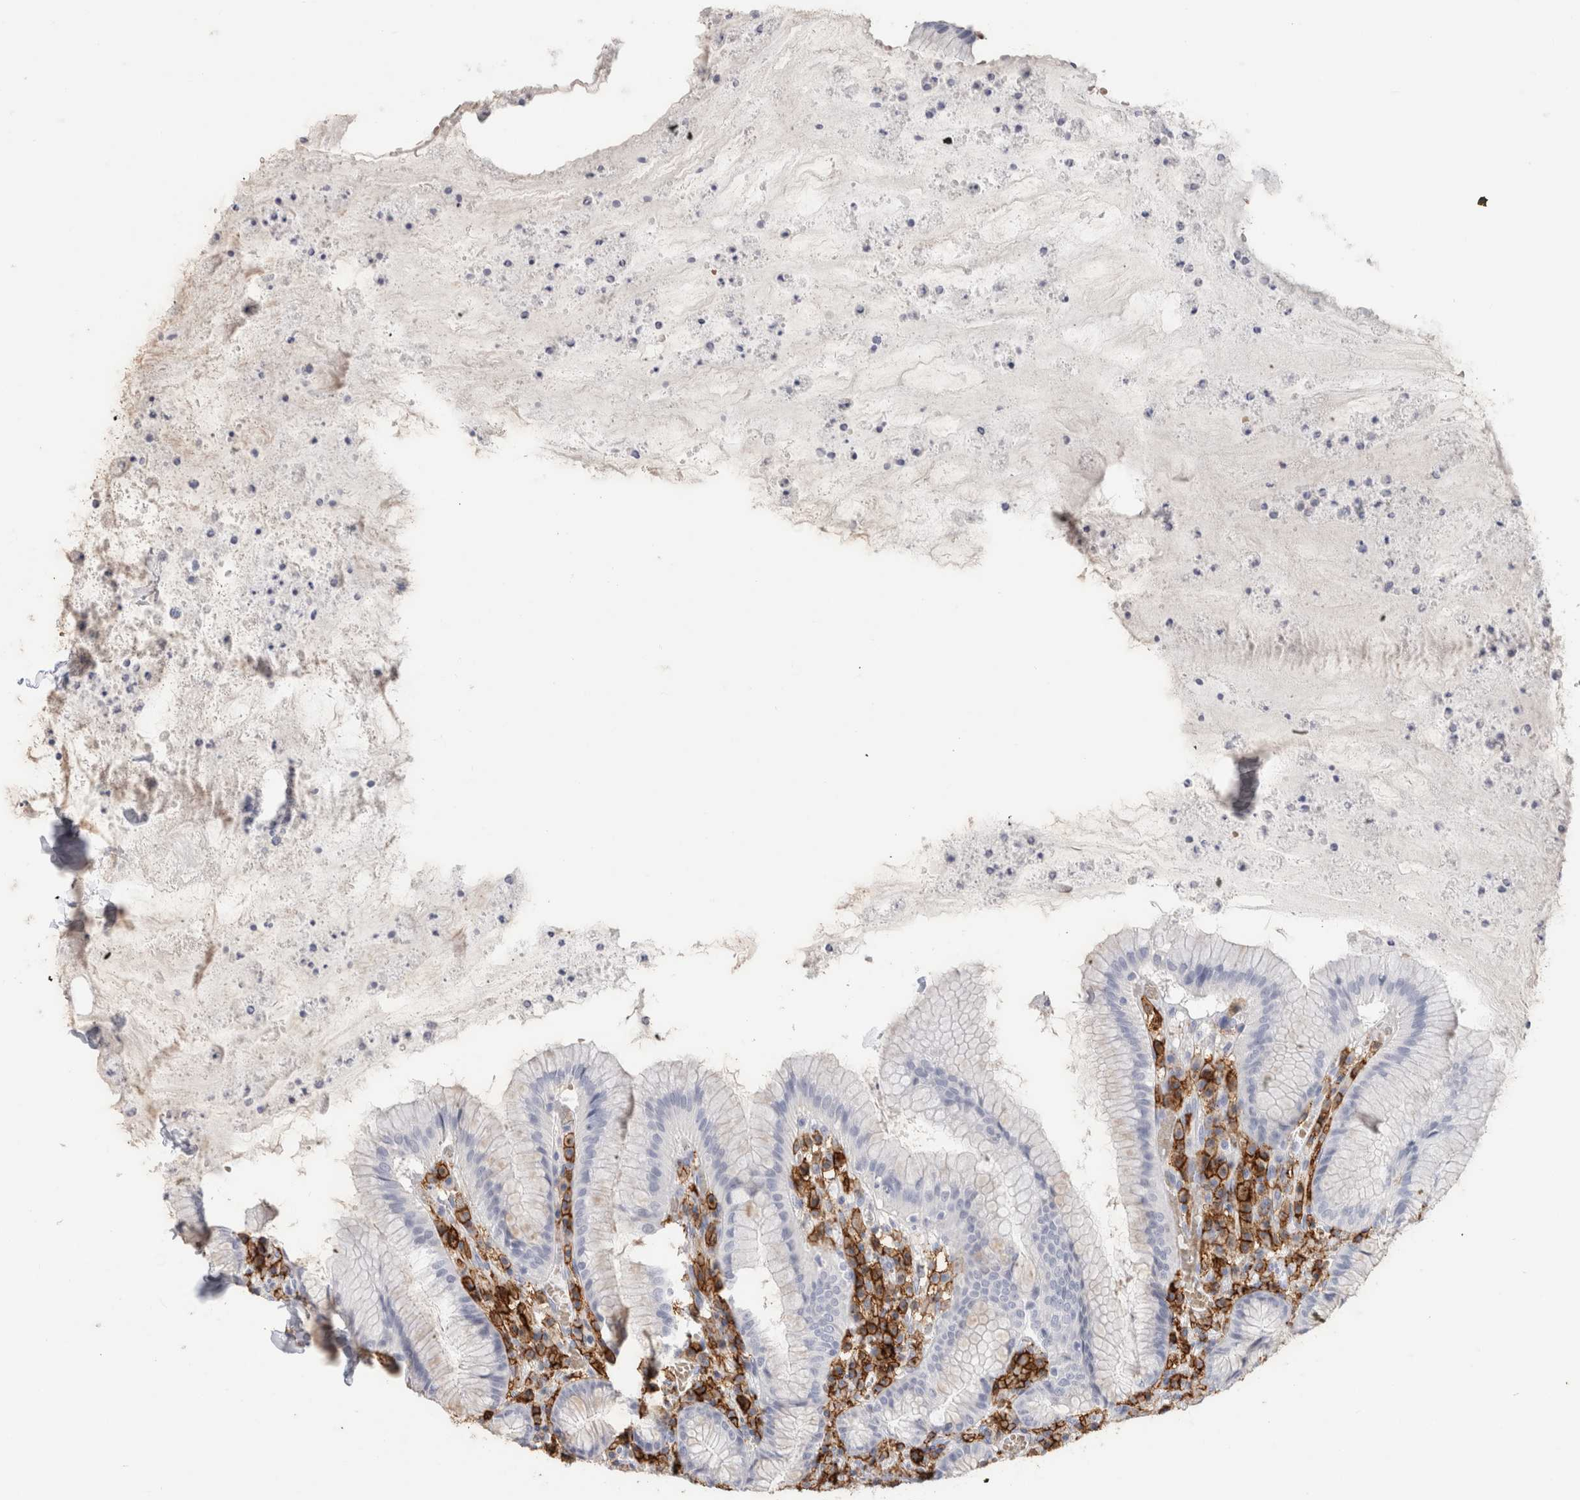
{"staining": {"intensity": "negative", "quantity": "none", "location": "none"}, "tissue": "stomach", "cell_type": "Glandular cells", "image_type": "normal", "snomed": [{"axis": "morphology", "description": "Normal tissue, NOS"}, {"axis": "topography", "description": "Stomach"}], "caption": "Immunohistochemical staining of unremarkable human stomach displays no significant expression in glandular cells. The staining was performed using DAB (3,3'-diaminobenzidine) to visualize the protein expression in brown, while the nuclei were stained in blue with hematoxylin (Magnification: 20x).", "gene": "CD38", "patient": {"sex": "male", "age": 55}}